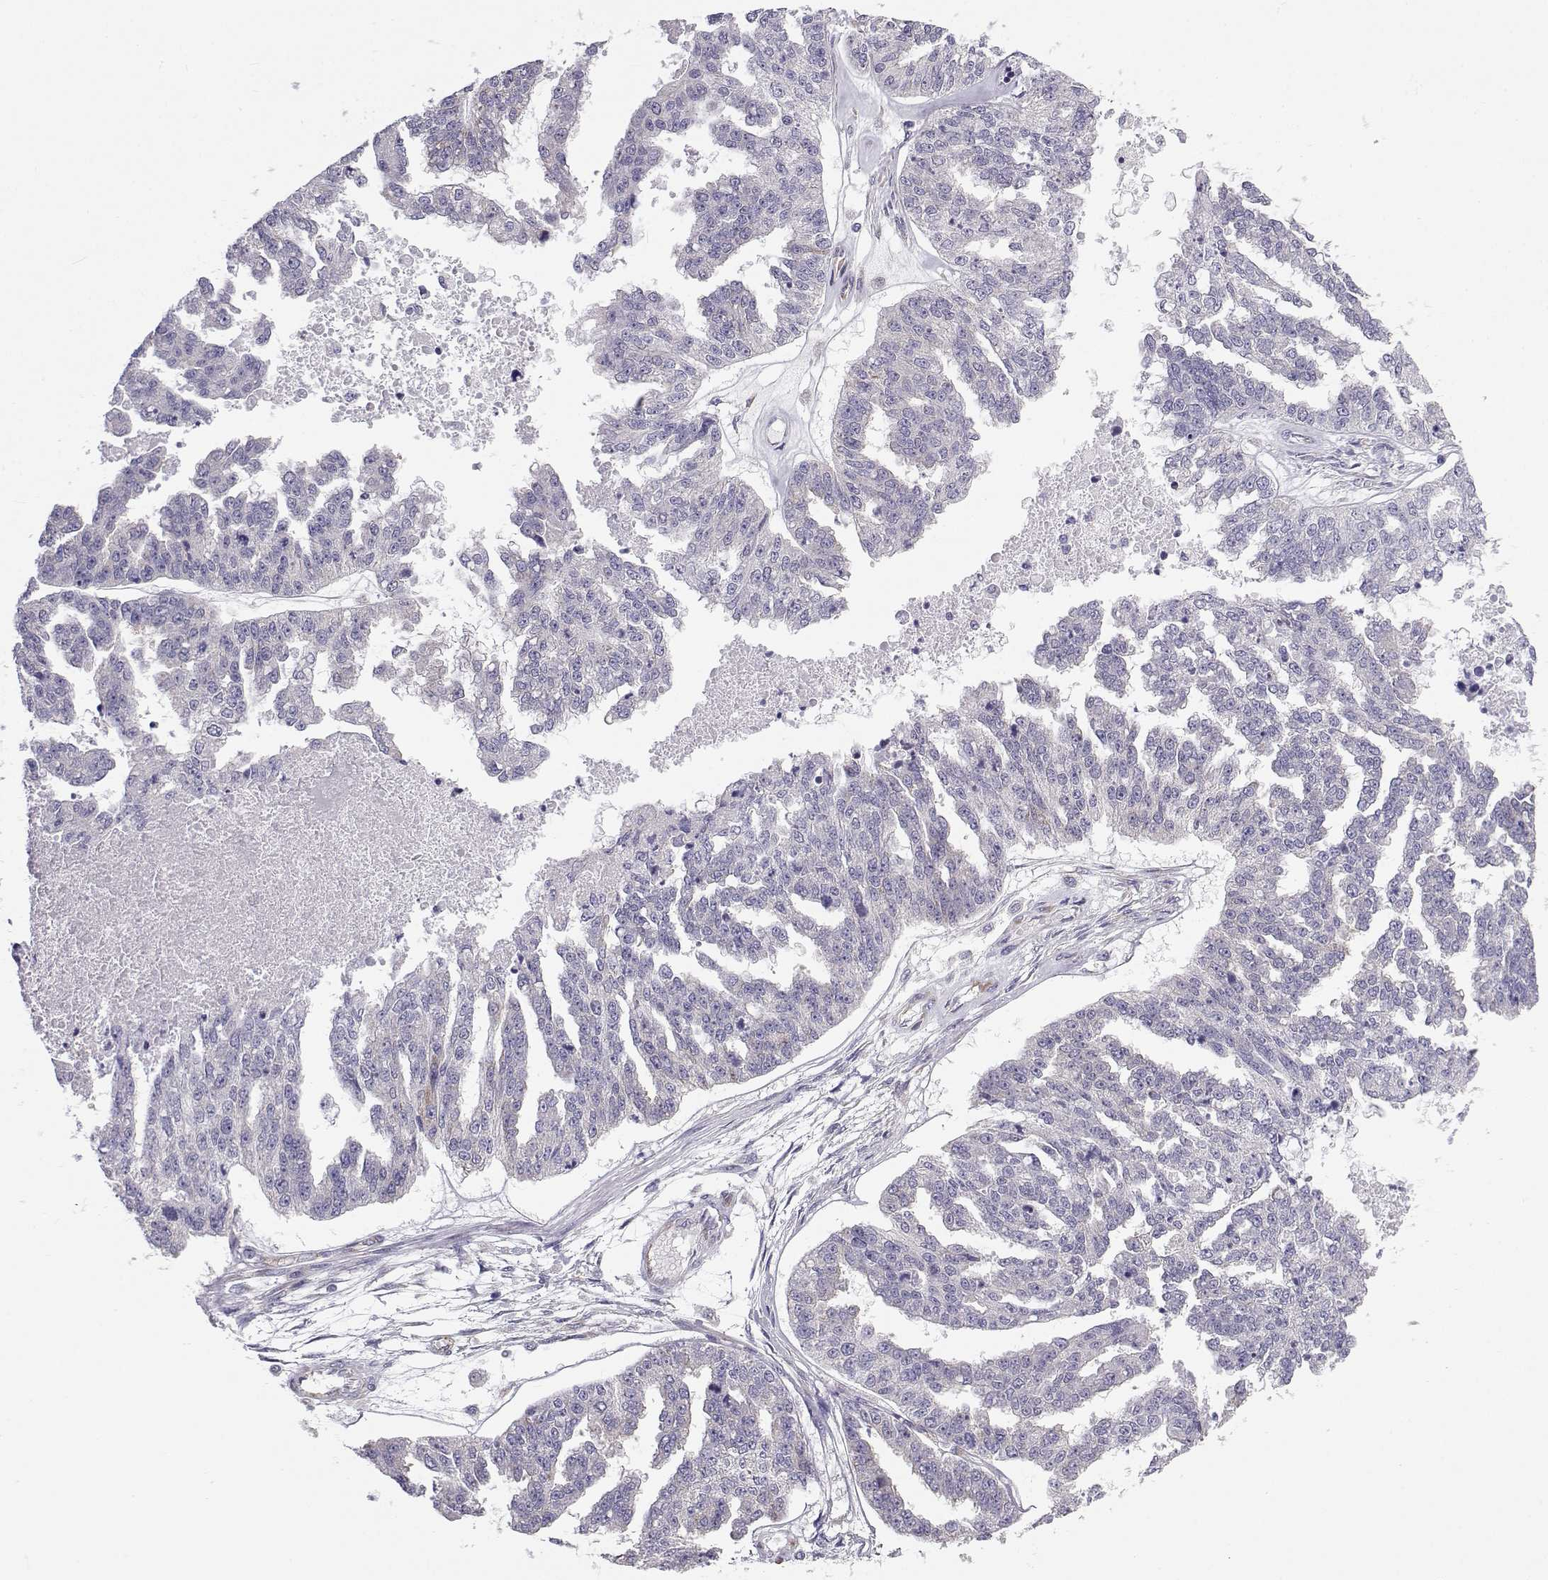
{"staining": {"intensity": "negative", "quantity": "none", "location": "none"}, "tissue": "ovarian cancer", "cell_type": "Tumor cells", "image_type": "cancer", "snomed": [{"axis": "morphology", "description": "Cystadenocarcinoma, serous, NOS"}, {"axis": "topography", "description": "Ovary"}], "caption": "This is an immunohistochemistry (IHC) micrograph of human serous cystadenocarcinoma (ovarian). There is no staining in tumor cells.", "gene": "BEND6", "patient": {"sex": "female", "age": 58}}